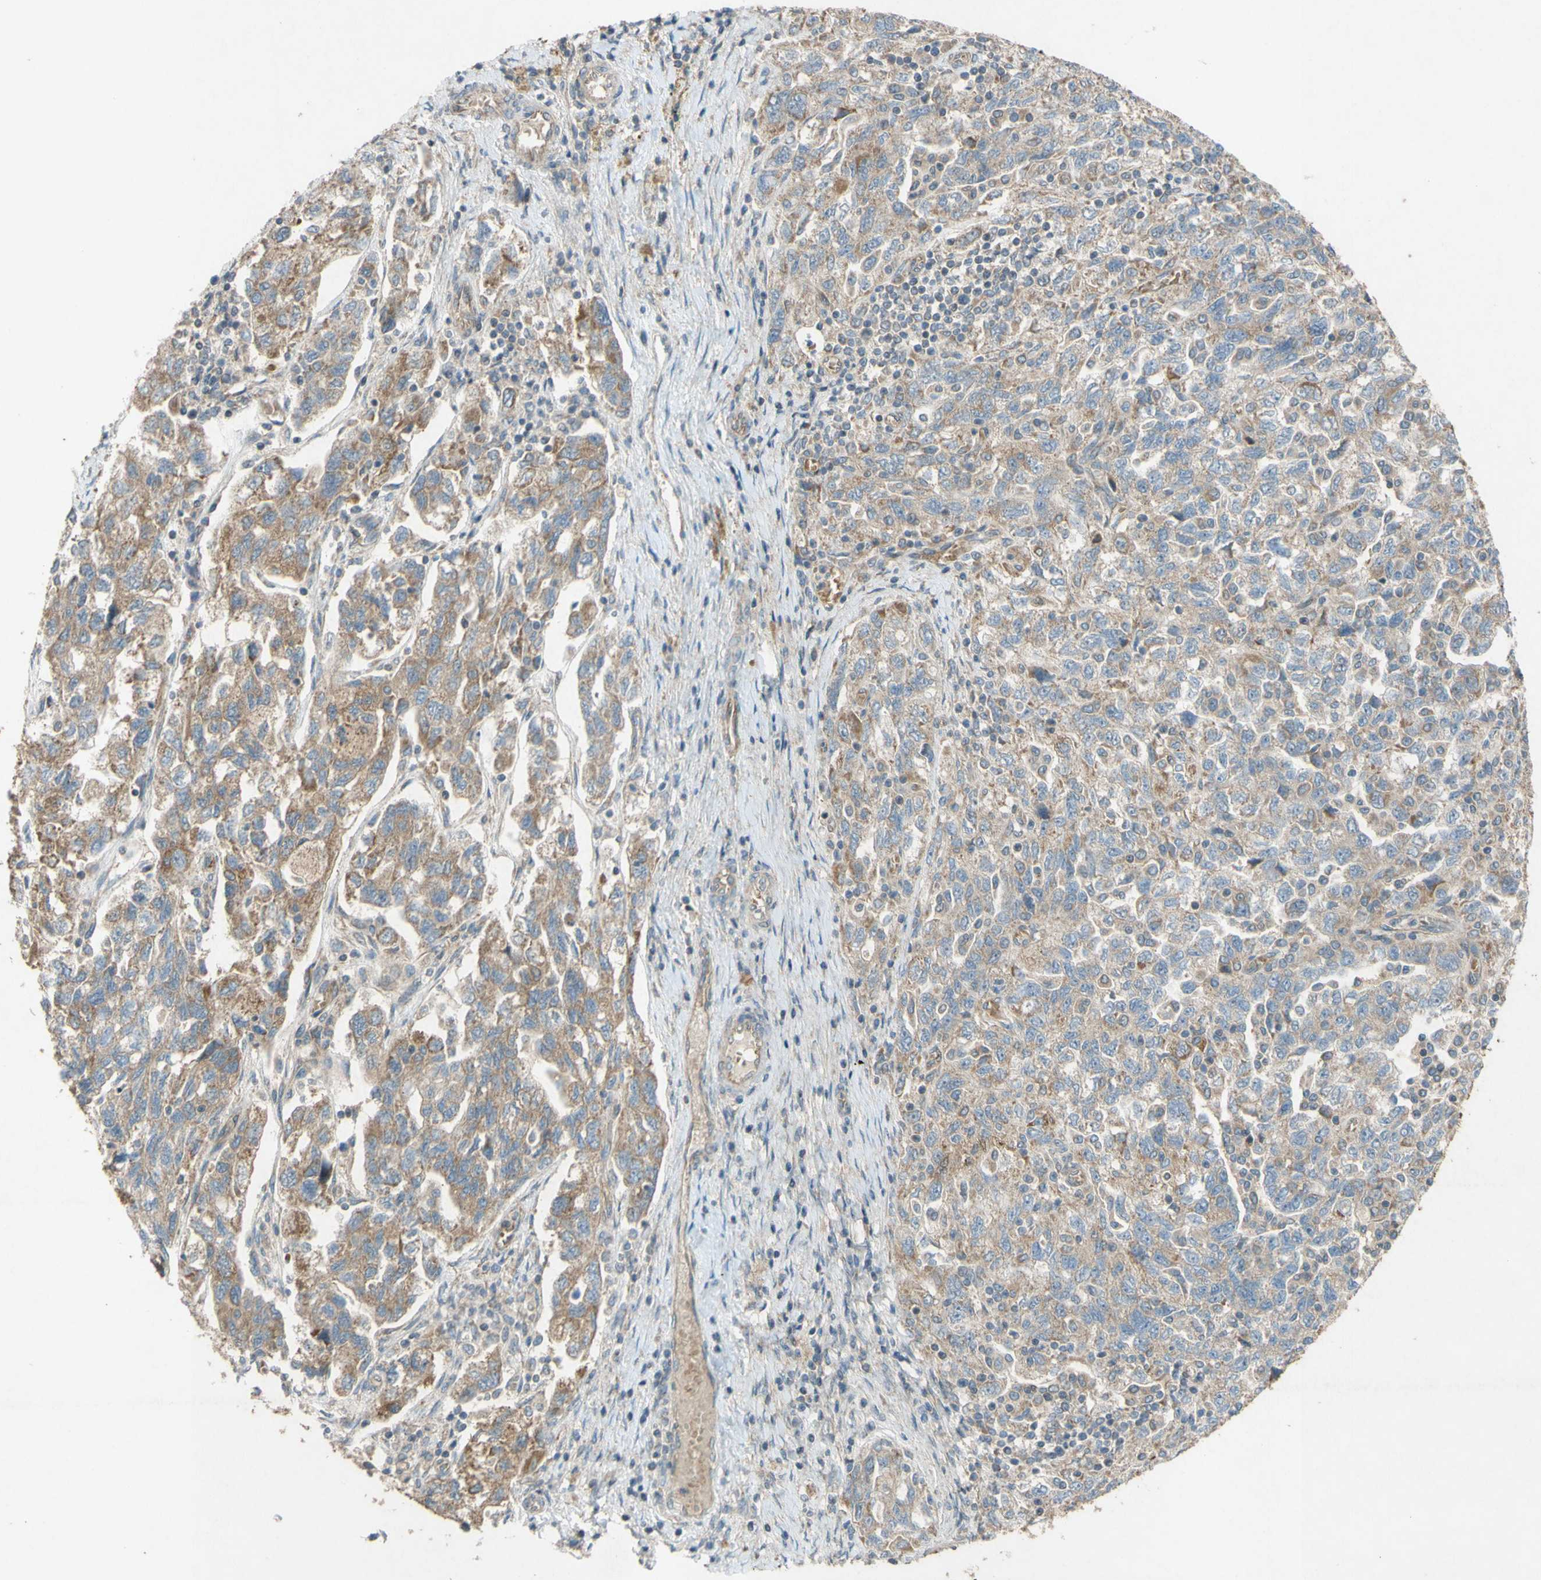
{"staining": {"intensity": "moderate", "quantity": ">75%", "location": "cytoplasmic/membranous"}, "tissue": "ovarian cancer", "cell_type": "Tumor cells", "image_type": "cancer", "snomed": [{"axis": "morphology", "description": "Carcinoma, NOS"}, {"axis": "morphology", "description": "Cystadenocarcinoma, serous, NOS"}, {"axis": "topography", "description": "Ovary"}], "caption": "A micrograph of ovarian cancer stained for a protein reveals moderate cytoplasmic/membranous brown staining in tumor cells.", "gene": "TST", "patient": {"sex": "female", "age": 69}}